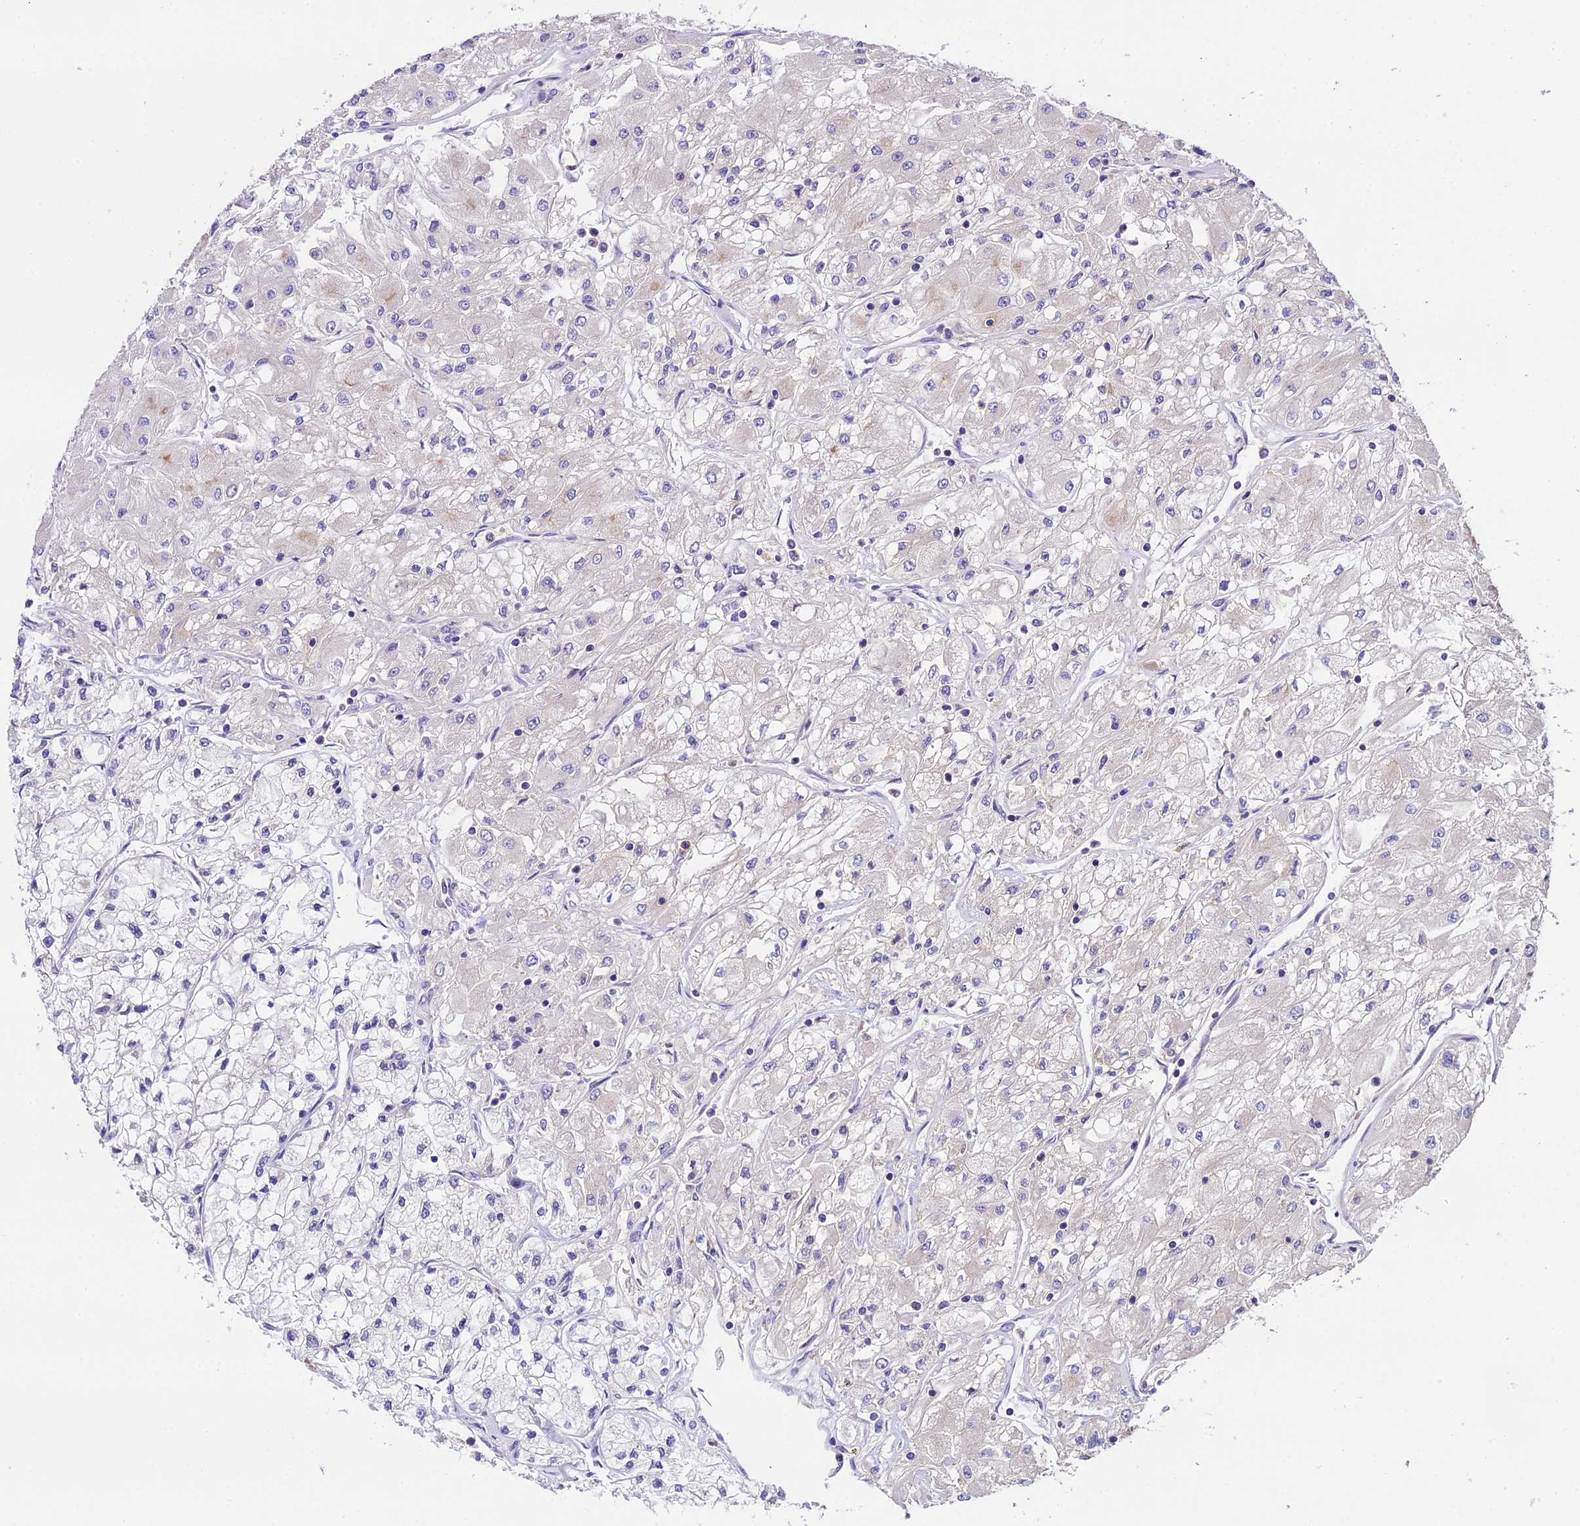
{"staining": {"intensity": "negative", "quantity": "none", "location": "none"}, "tissue": "renal cancer", "cell_type": "Tumor cells", "image_type": "cancer", "snomed": [{"axis": "morphology", "description": "Adenocarcinoma, NOS"}, {"axis": "topography", "description": "Kidney"}], "caption": "The photomicrograph displays no significant positivity in tumor cells of renal cancer (adenocarcinoma).", "gene": "DGKH", "patient": {"sex": "male", "age": 80}}